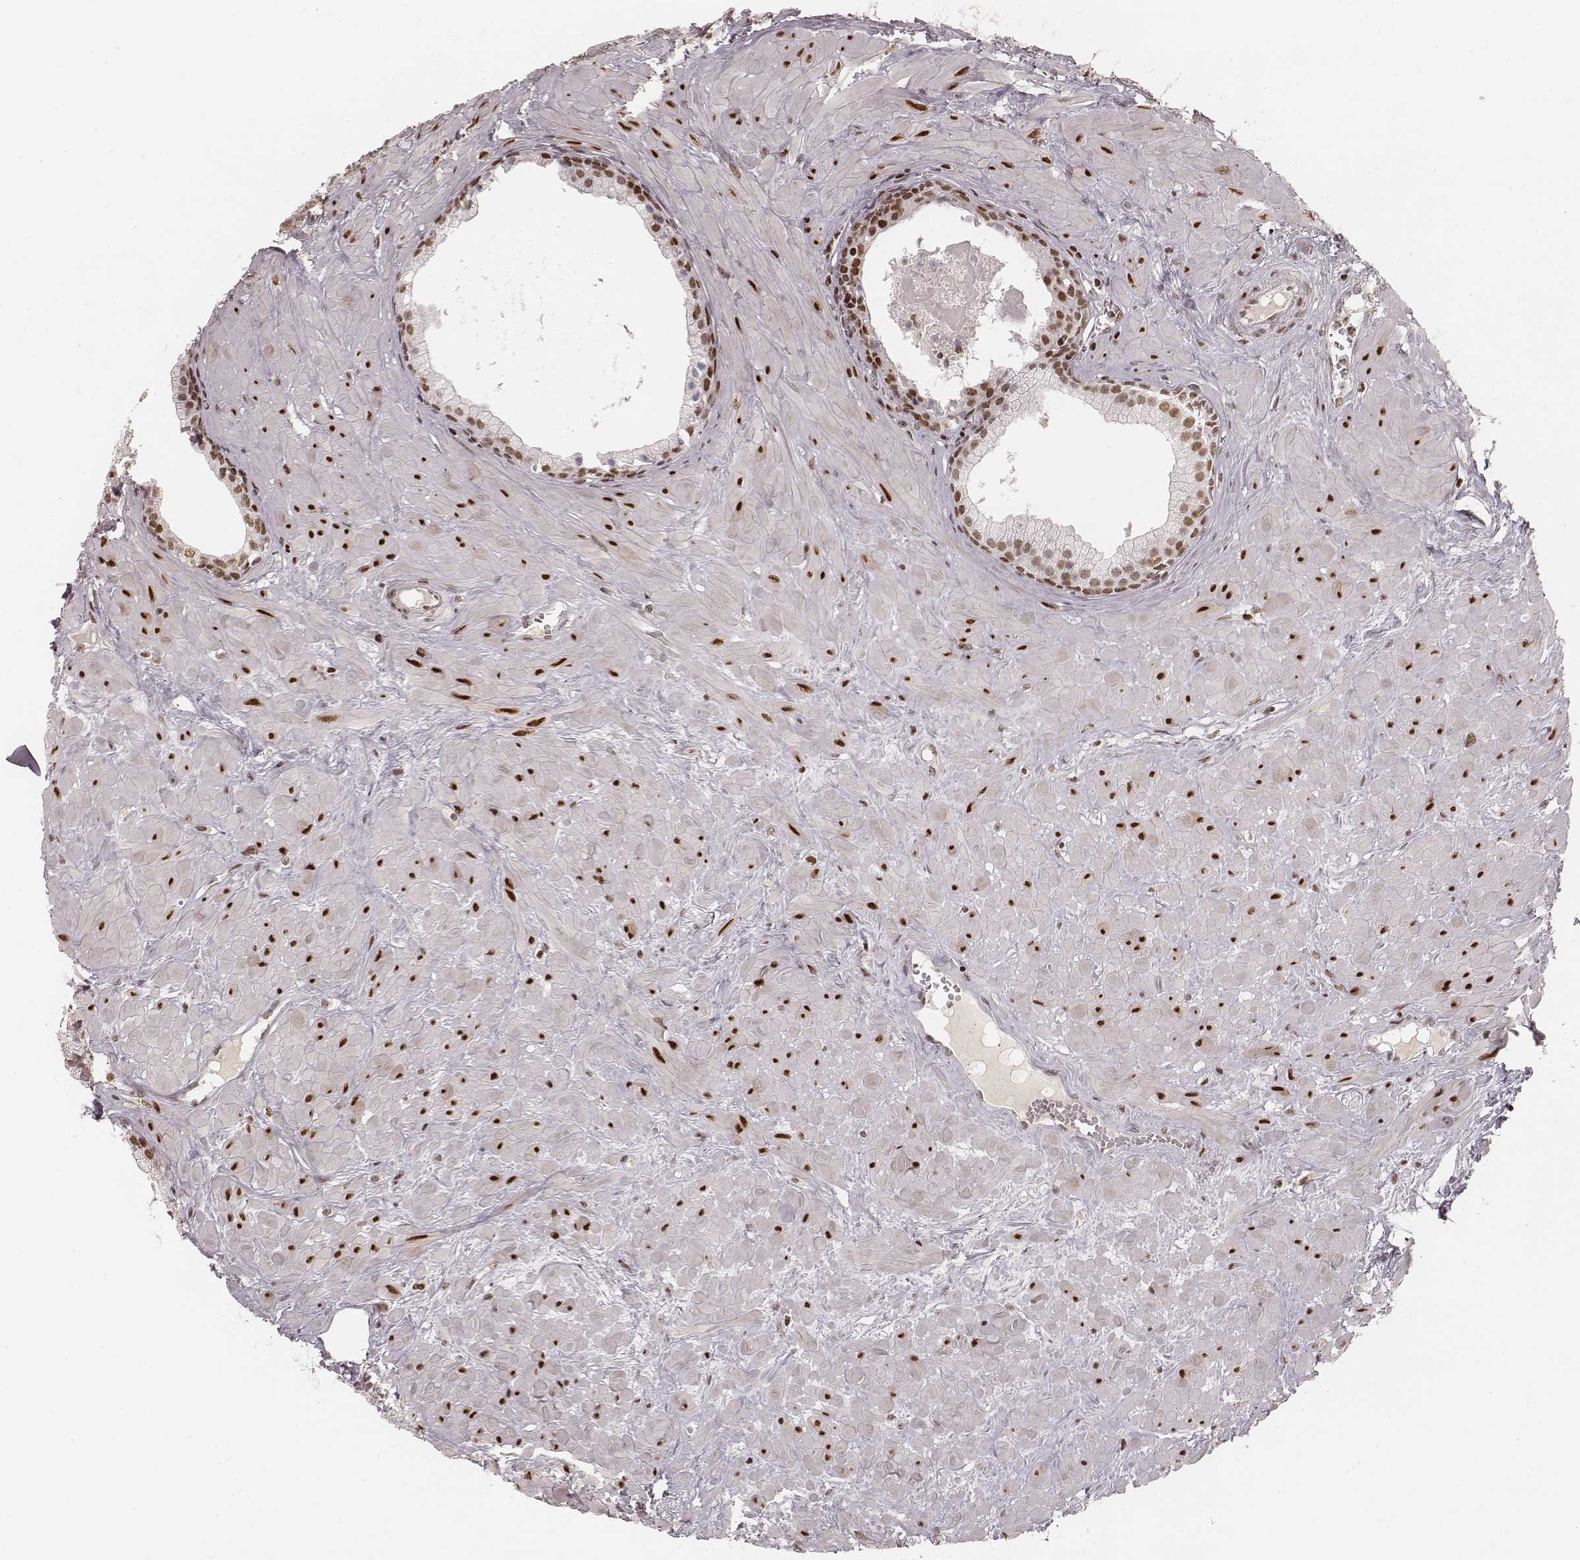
{"staining": {"intensity": "moderate", "quantity": "25%-75%", "location": "nuclear"}, "tissue": "prostate", "cell_type": "Glandular cells", "image_type": "normal", "snomed": [{"axis": "morphology", "description": "Normal tissue, NOS"}, {"axis": "topography", "description": "Prostate"}], "caption": "The photomicrograph reveals a brown stain indicating the presence of a protein in the nuclear of glandular cells in prostate. (Stains: DAB (3,3'-diaminobenzidine) in brown, nuclei in blue, Microscopy: brightfield microscopy at high magnification).", "gene": "HNRNPC", "patient": {"sex": "male", "age": 48}}